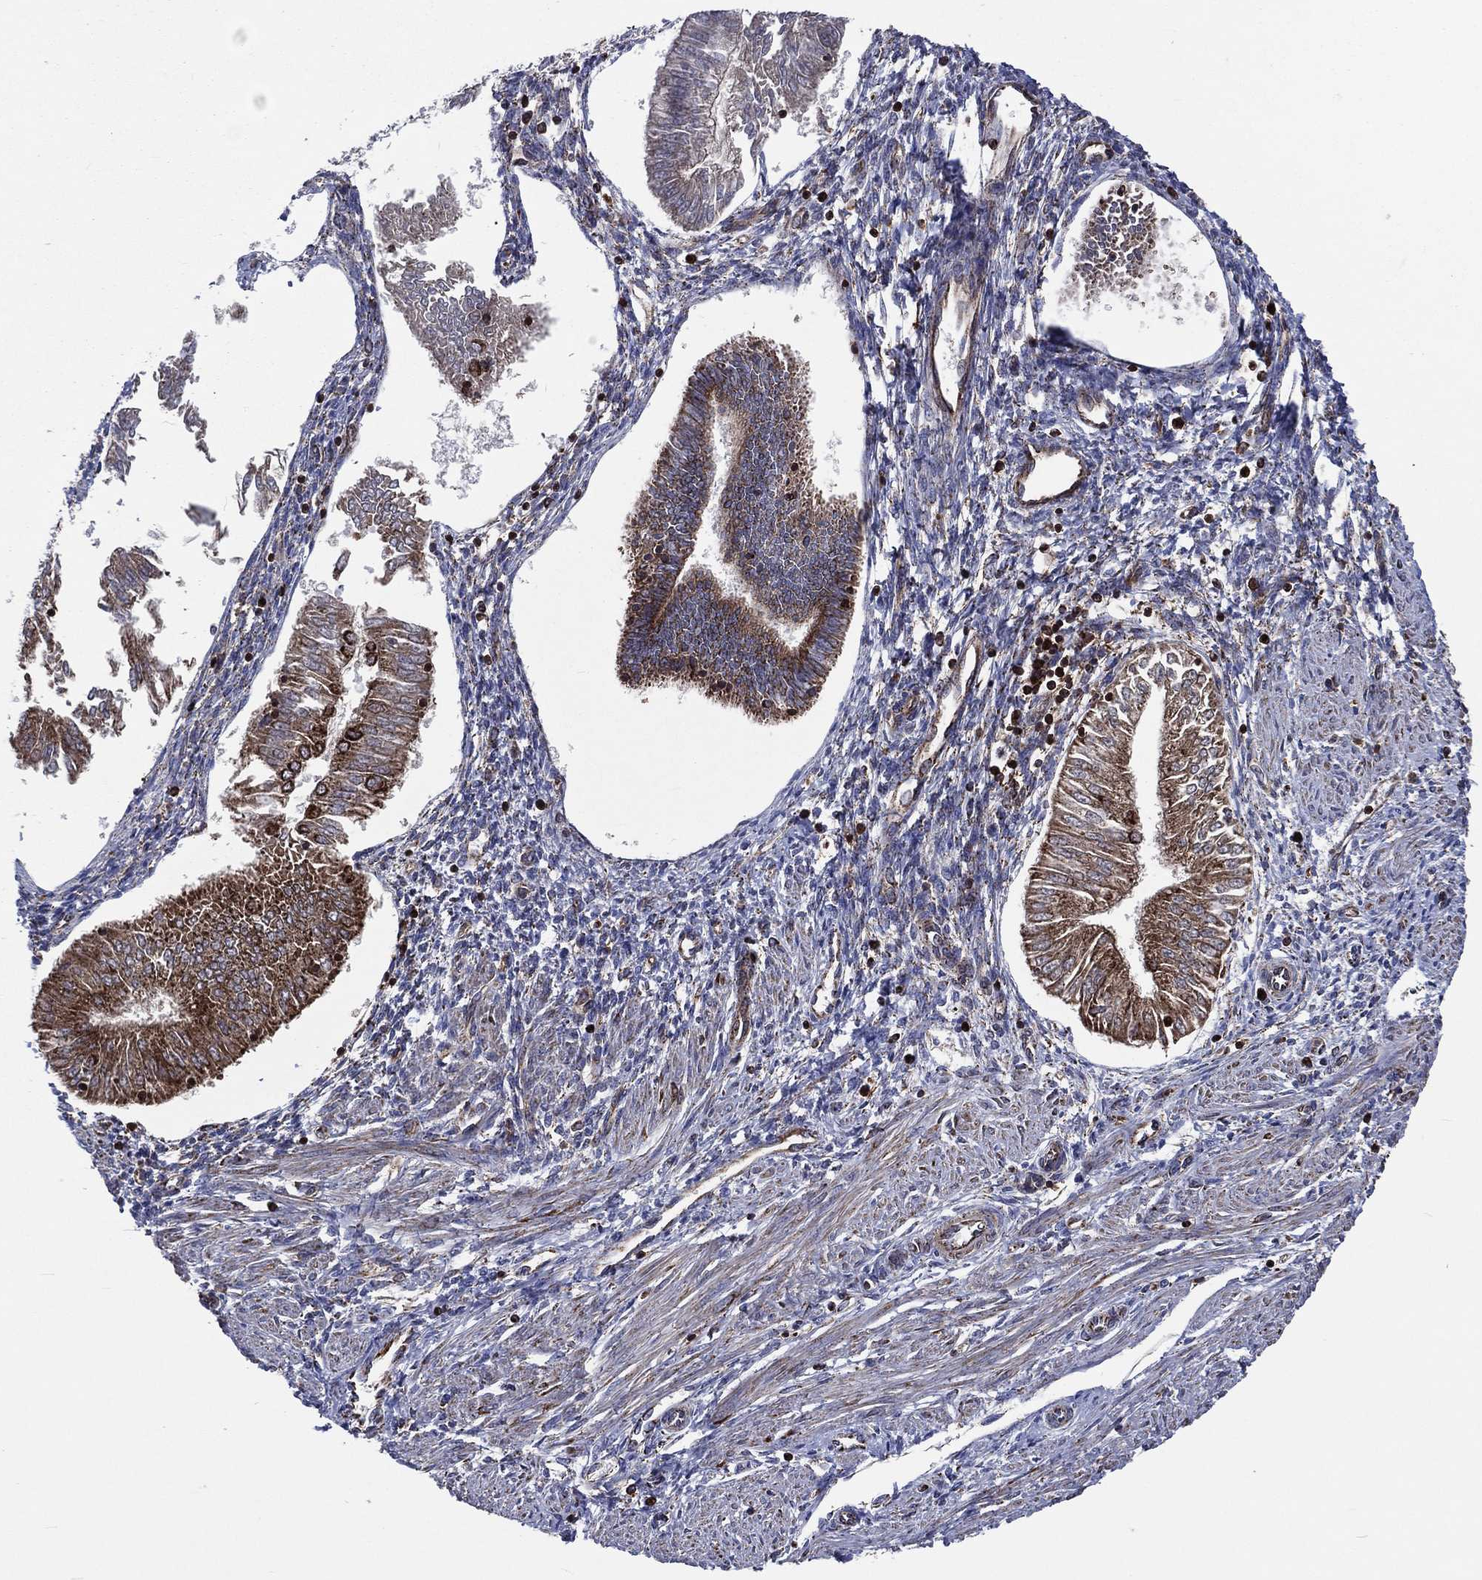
{"staining": {"intensity": "strong", "quantity": "25%-75%", "location": "cytoplasmic/membranous"}, "tissue": "endometrial cancer", "cell_type": "Tumor cells", "image_type": "cancer", "snomed": [{"axis": "morphology", "description": "Adenocarcinoma, NOS"}, {"axis": "topography", "description": "Endometrium"}], "caption": "Tumor cells exhibit high levels of strong cytoplasmic/membranous positivity in about 25%-75% of cells in human endometrial adenocarcinoma.", "gene": "ANKRD37", "patient": {"sex": "female", "age": 53}}